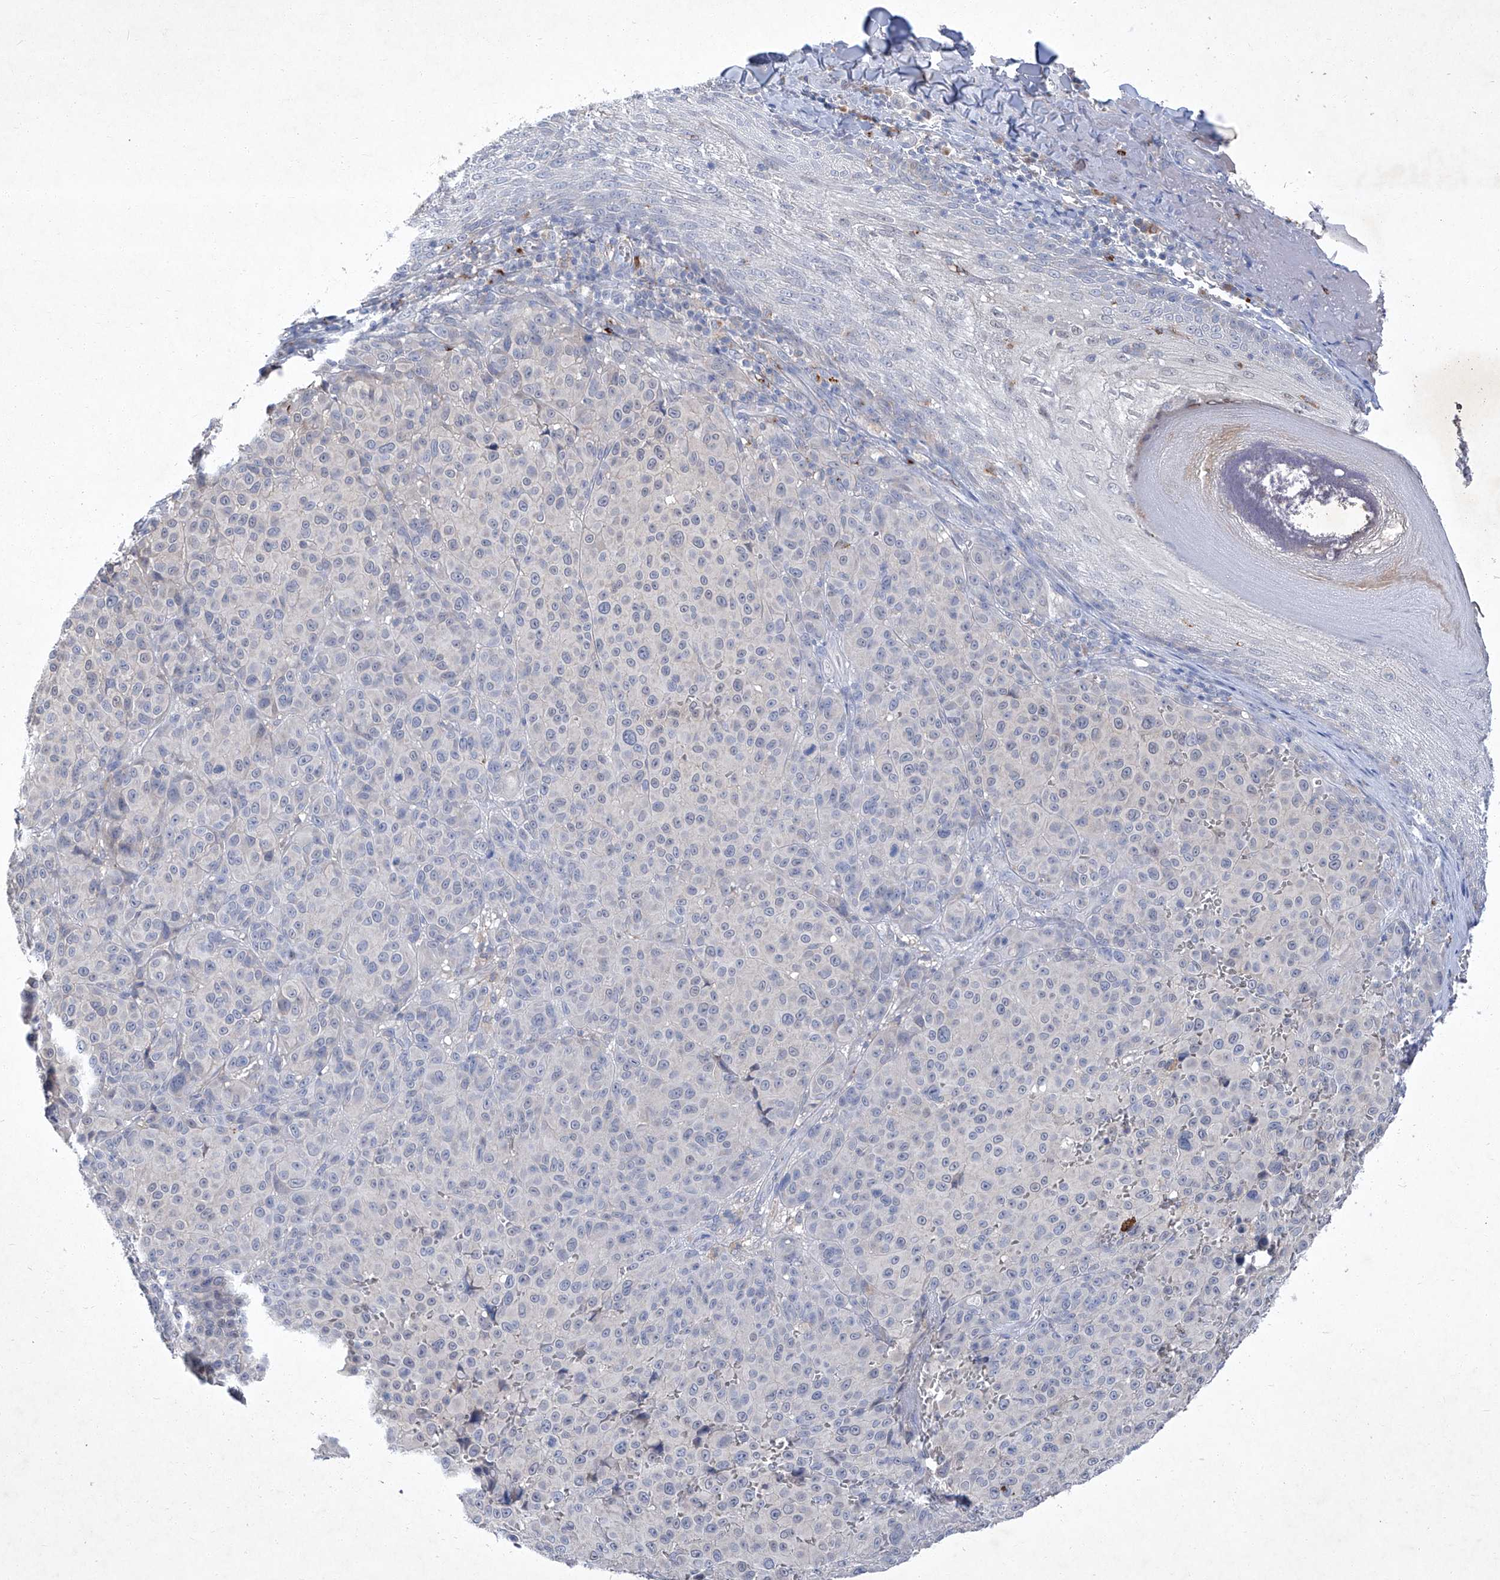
{"staining": {"intensity": "negative", "quantity": "none", "location": "none"}, "tissue": "melanoma", "cell_type": "Tumor cells", "image_type": "cancer", "snomed": [{"axis": "morphology", "description": "Malignant melanoma, NOS"}, {"axis": "topography", "description": "Skin"}], "caption": "Micrograph shows no protein expression in tumor cells of malignant melanoma tissue.", "gene": "SBK2", "patient": {"sex": "male", "age": 73}}